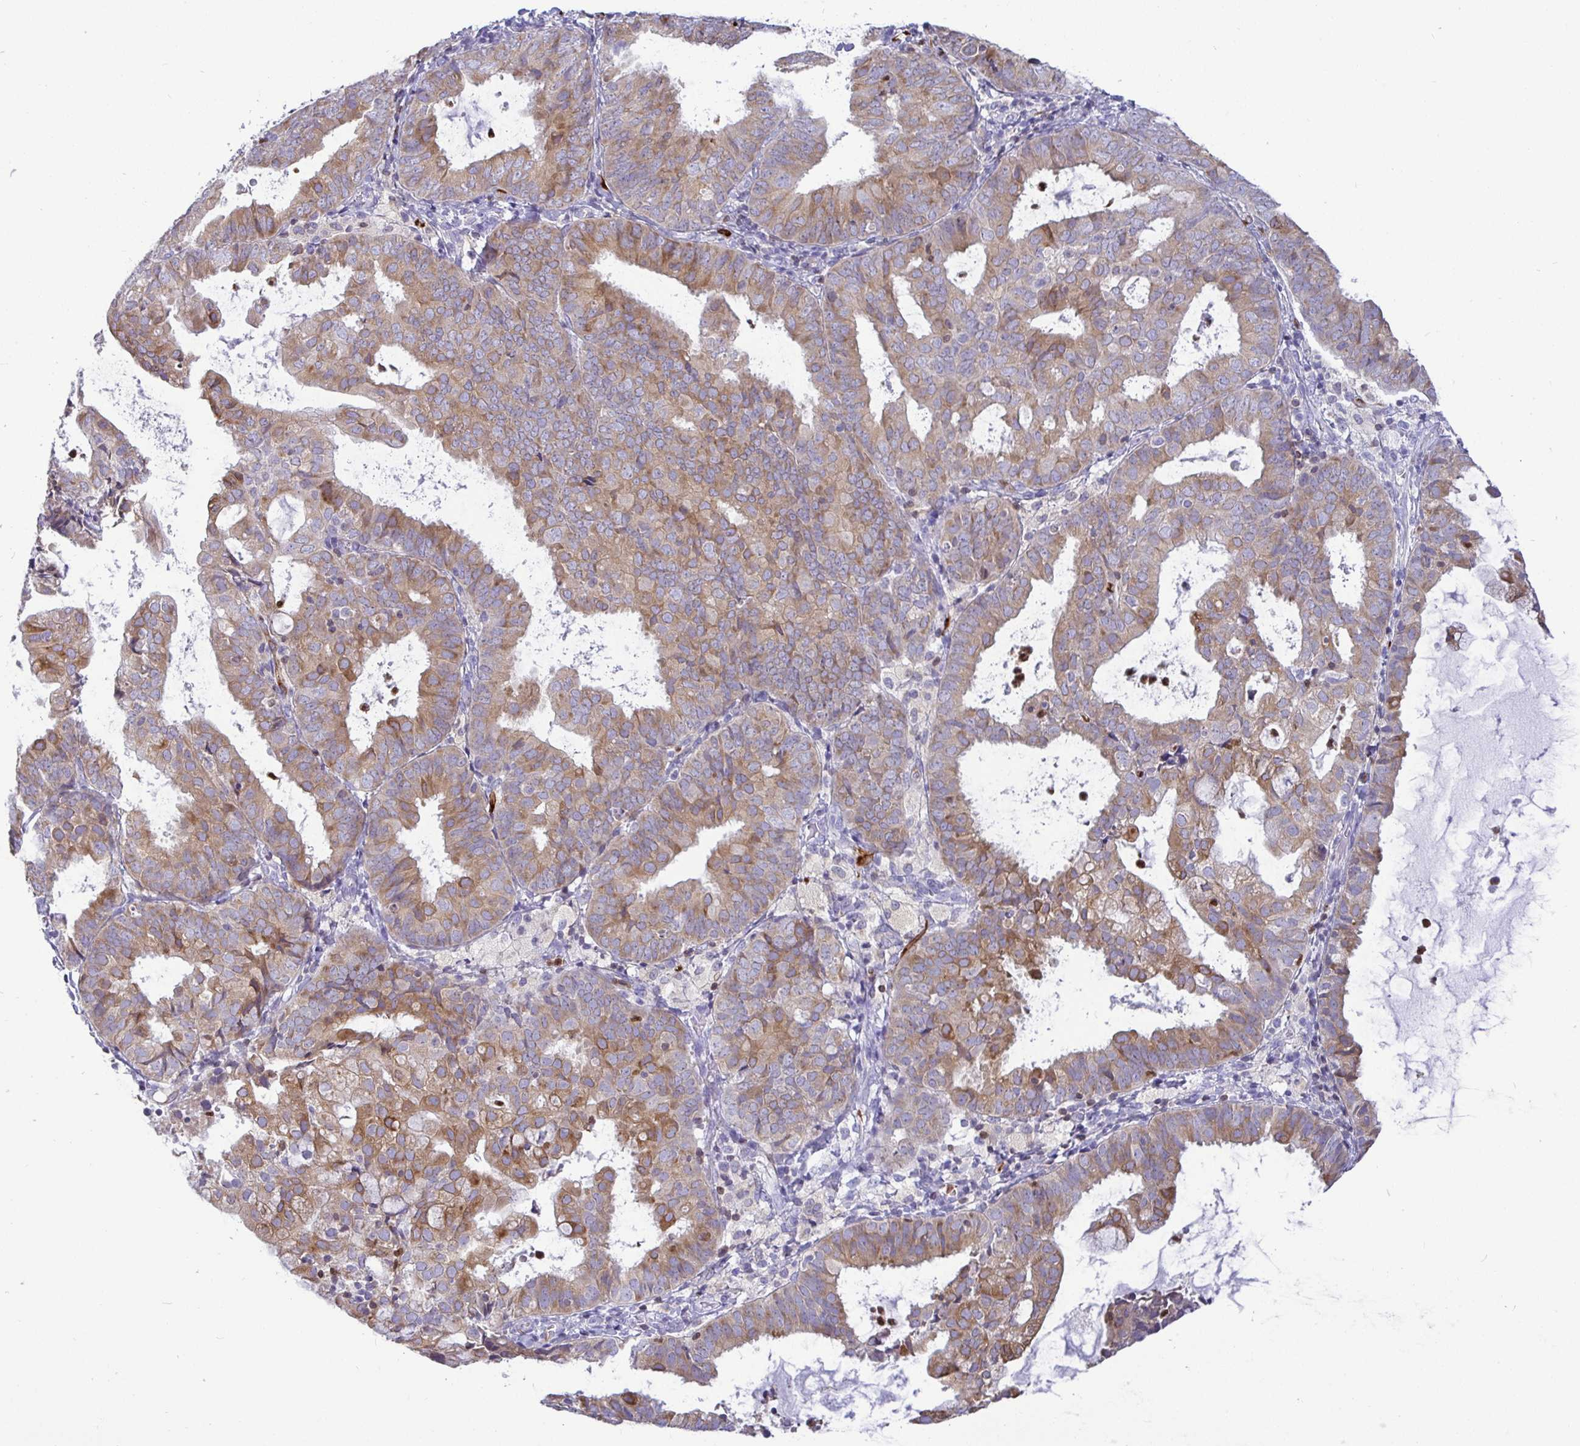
{"staining": {"intensity": "weak", "quantity": ">75%", "location": "cytoplasmic/membranous"}, "tissue": "endometrial cancer", "cell_type": "Tumor cells", "image_type": "cancer", "snomed": [{"axis": "morphology", "description": "Adenocarcinoma, NOS"}, {"axis": "topography", "description": "Endometrium"}], "caption": "Protein expression analysis of endometrial cancer shows weak cytoplasmic/membranous positivity in about >75% of tumor cells. (Brightfield microscopy of DAB IHC at high magnification).", "gene": "TP53I11", "patient": {"sex": "female", "age": 80}}